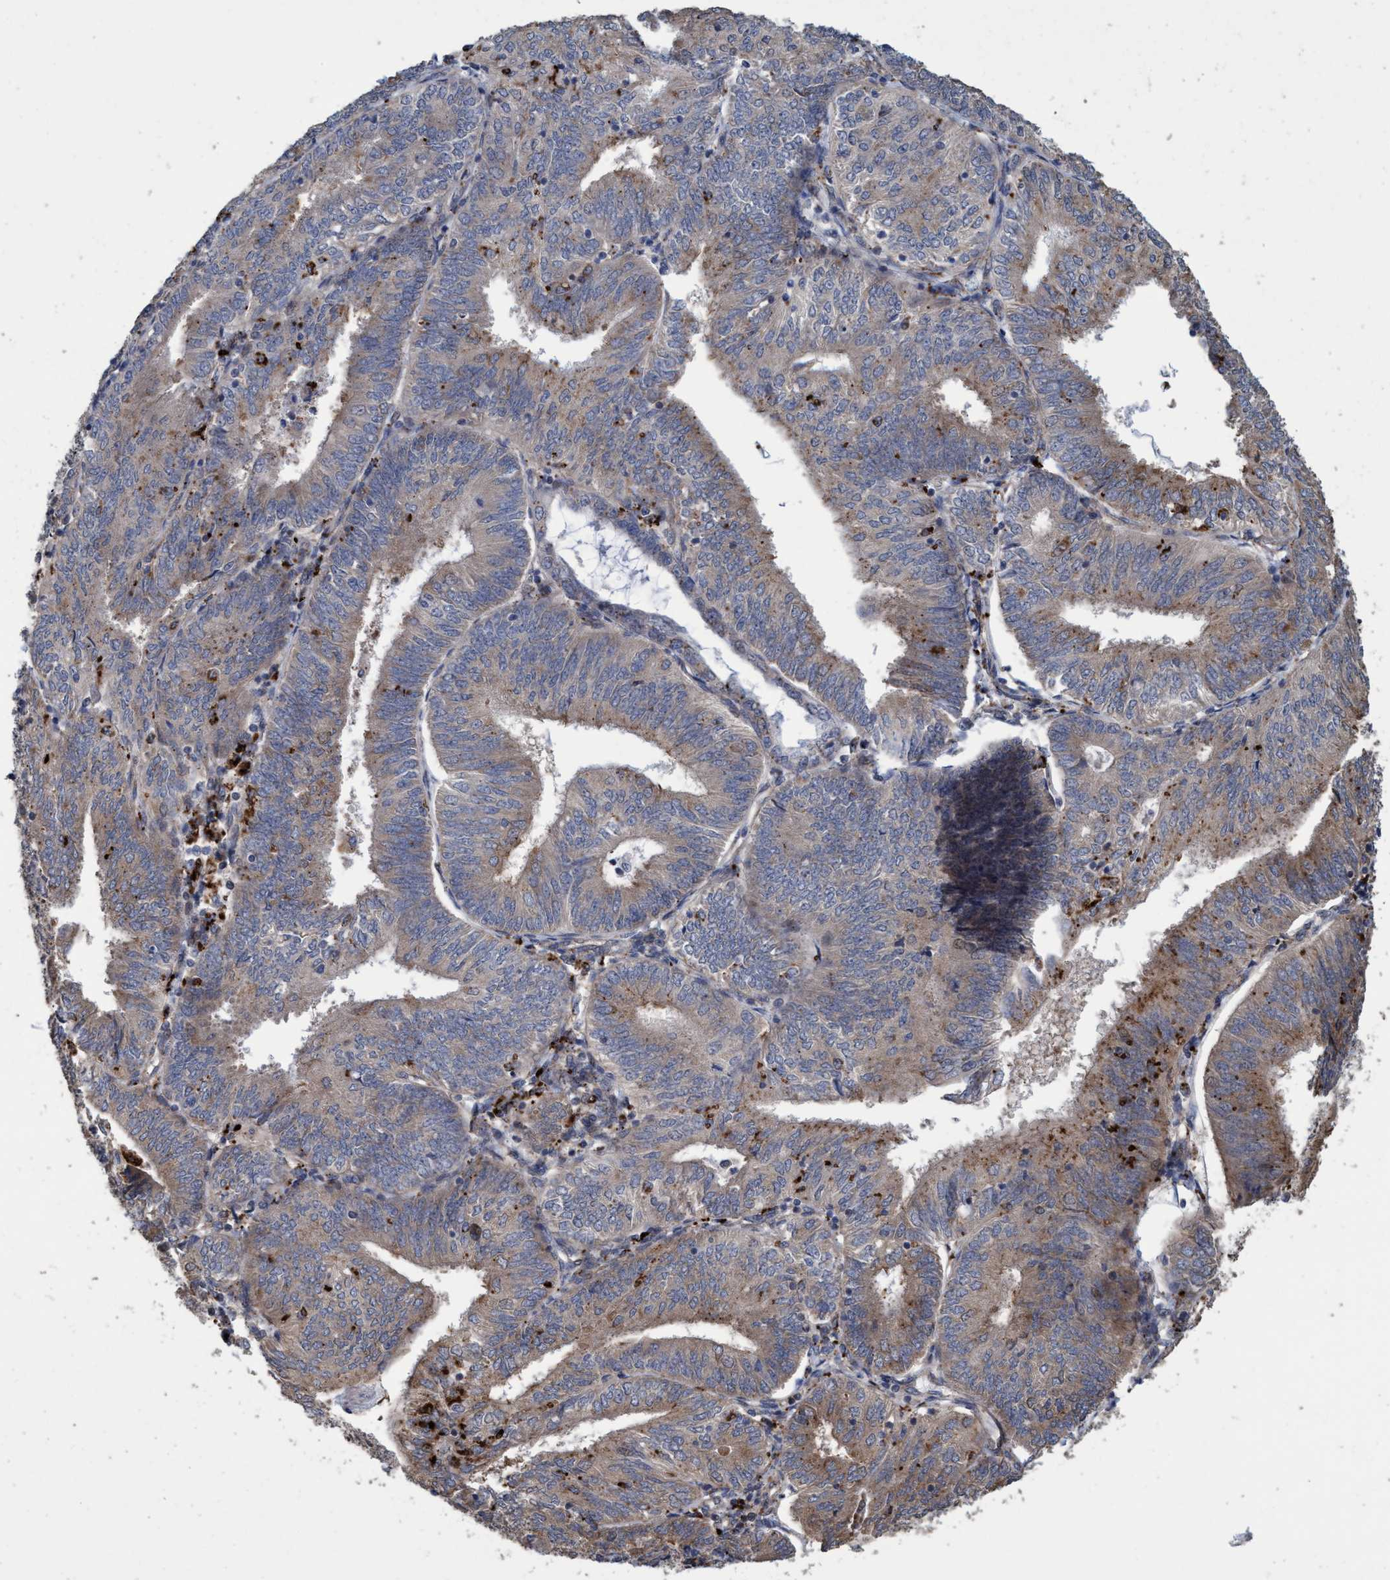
{"staining": {"intensity": "moderate", "quantity": "<25%", "location": "cytoplasmic/membranous"}, "tissue": "endometrial cancer", "cell_type": "Tumor cells", "image_type": "cancer", "snomed": [{"axis": "morphology", "description": "Adenocarcinoma, NOS"}, {"axis": "topography", "description": "Endometrium"}], "caption": "IHC photomicrograph of human endometrial adenocarcinoma stained for a protein (brown), which exhibits low levels of moderate cytoplasmic/membranous expression in about <25% of tumor cells.", "gene": "BBS9", "patient": {"sex": "female", "age": 58}}